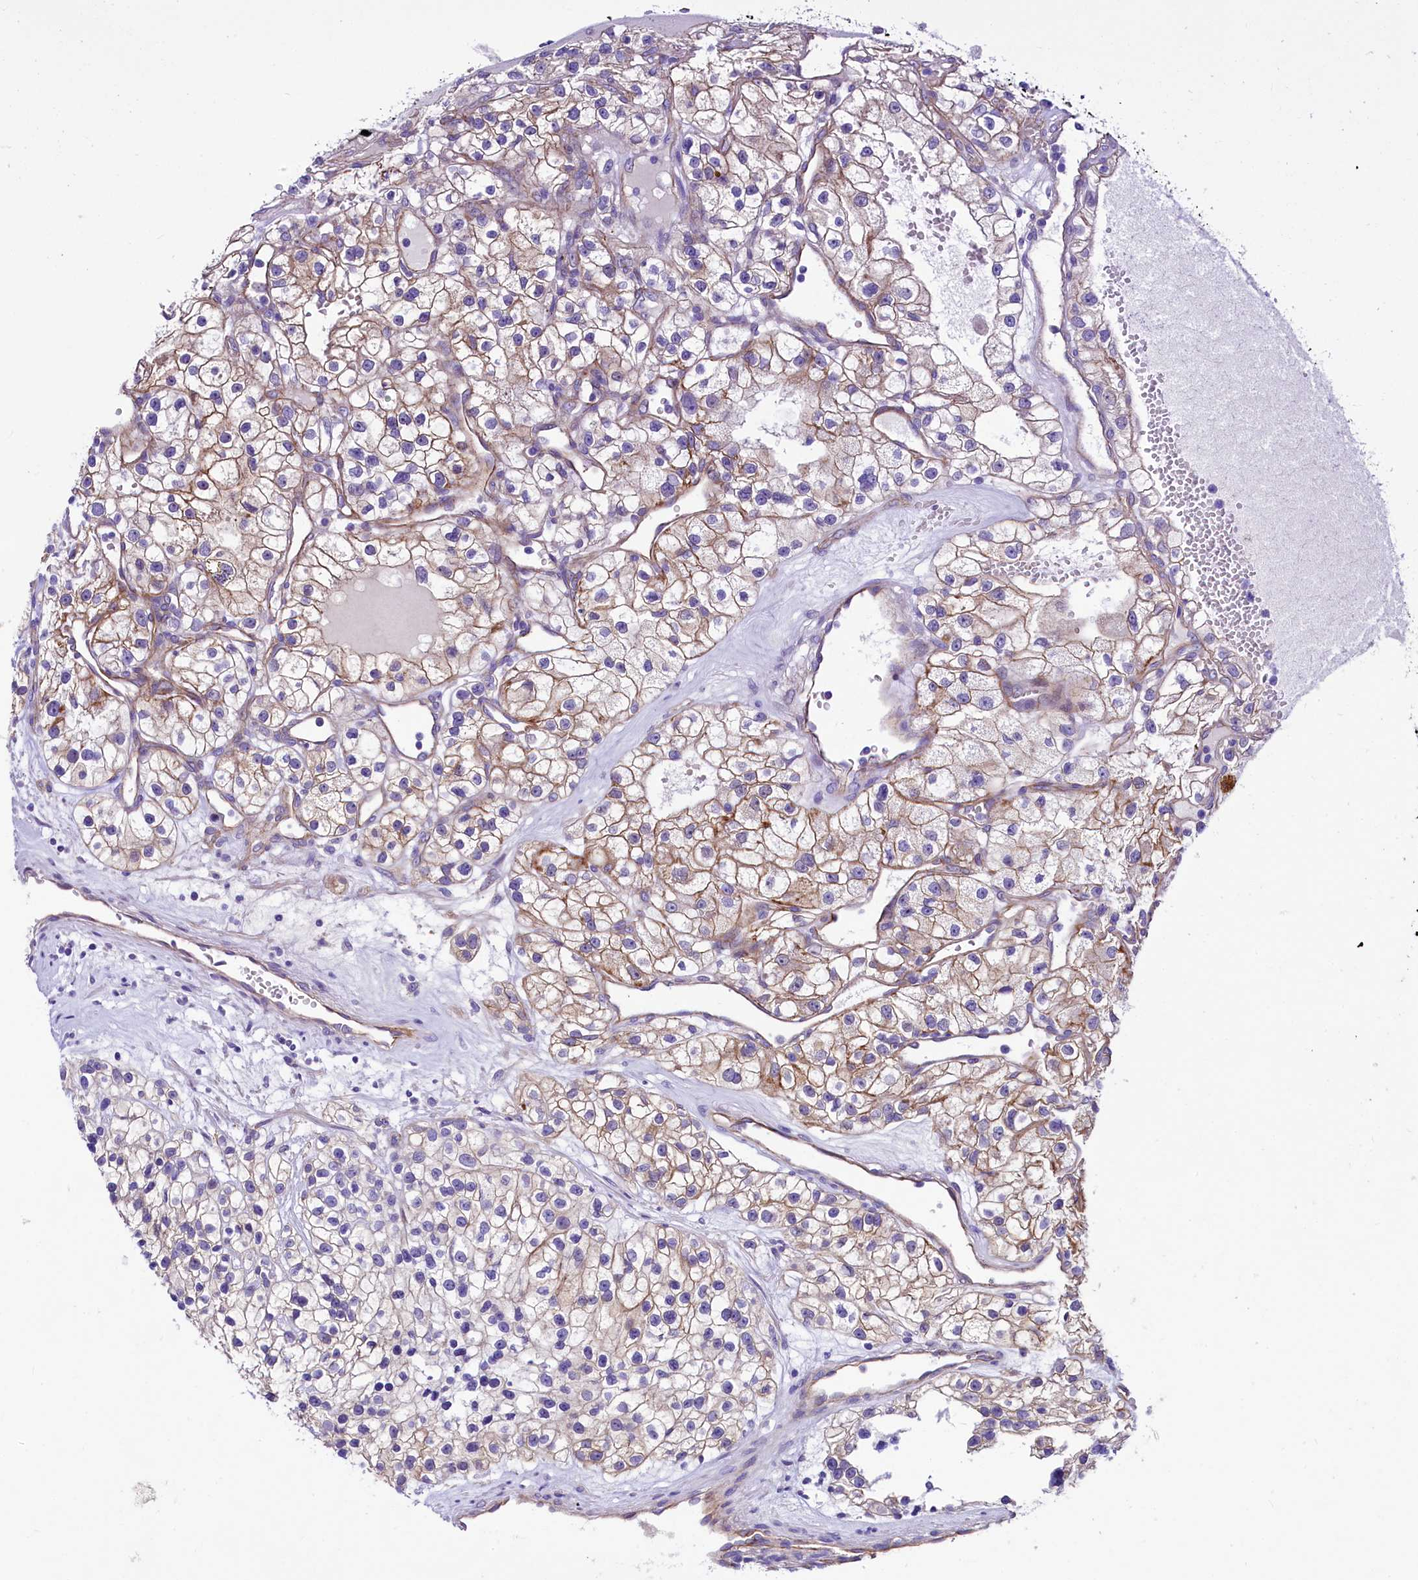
{"staining": {"intensity": "moderate", "quantity": "25%-75%", "location": "cytoplasmic/membranous"}, "tissue": "renal cancer", "cell_type": "Tumor cells", "image_type": "cancer", "snomed": [{"axis": "morphology", "description": "Adenocarcinoma, NOS"}, {"axis": "topography", "description": "Kidney"}], "caption": "Renal cancer stained for a protein (brown) exhibits moderate cytoplasmic/membranous positive expression in about 25%-75% of tumor cells.", "gene": "SLF1", "patient": {"sex": "female", "age": 57}}